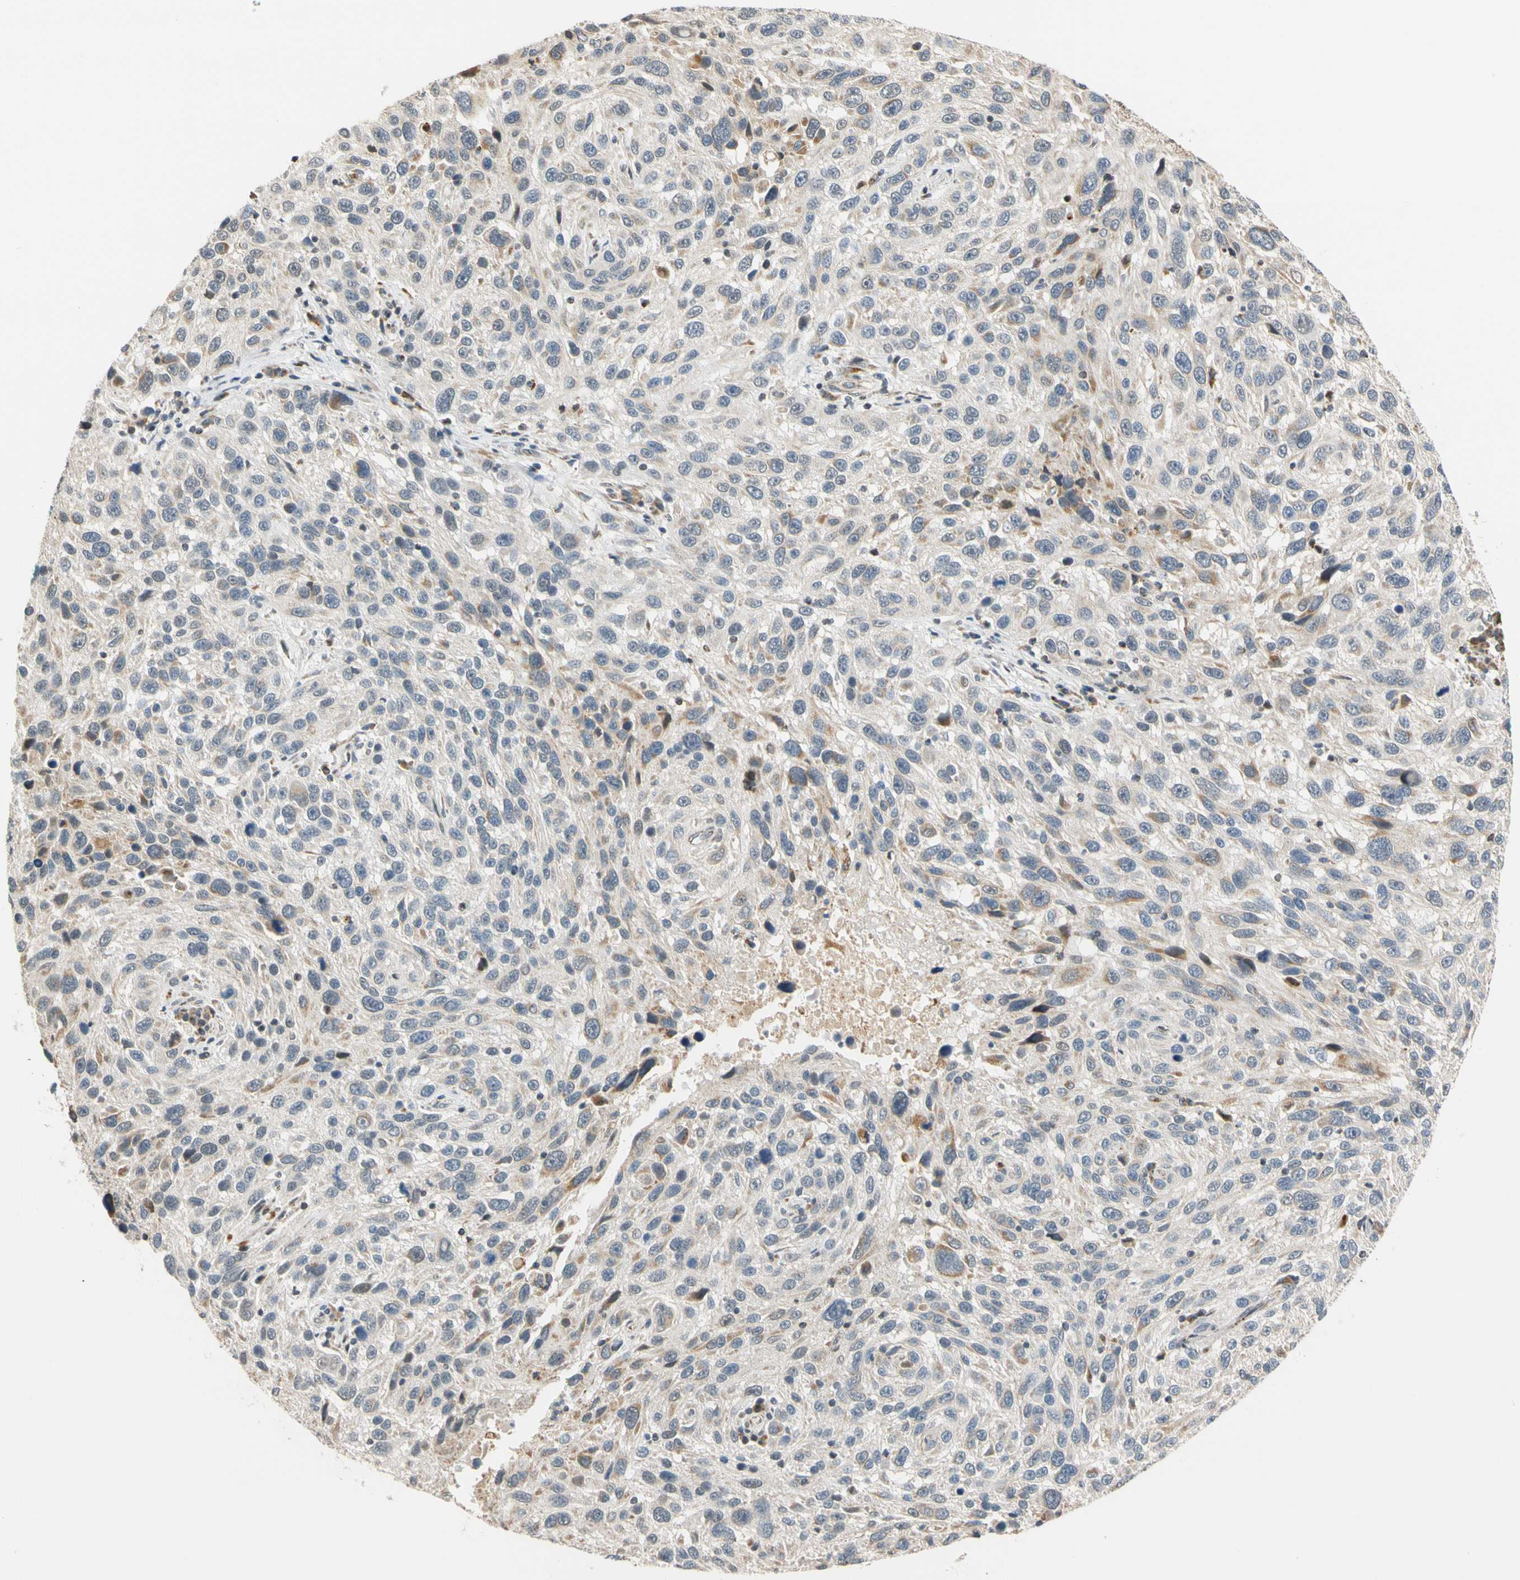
{"staining": {"intensity": "weak", "quantity": "<25%", "location": "cytoplasmic/membranous"}, "tissue": "melanoma", "cell_type": "Tumor cells", "image_type": "cancer", "snomed": [{"axis": "morphology", "description": "Malignant melanoma, NOS"}, {"axis": "topography", "description": "Skin"}], "caption": "Immunohistochemistry of melanoma shows no staining in tumor cells. (DAB (3,3'-diaminobenzidine) IHC visualized using brightfield microscopy, high magnification).", "gene": "SFXN3", "patient": {"sex": "male", "age": 53}}